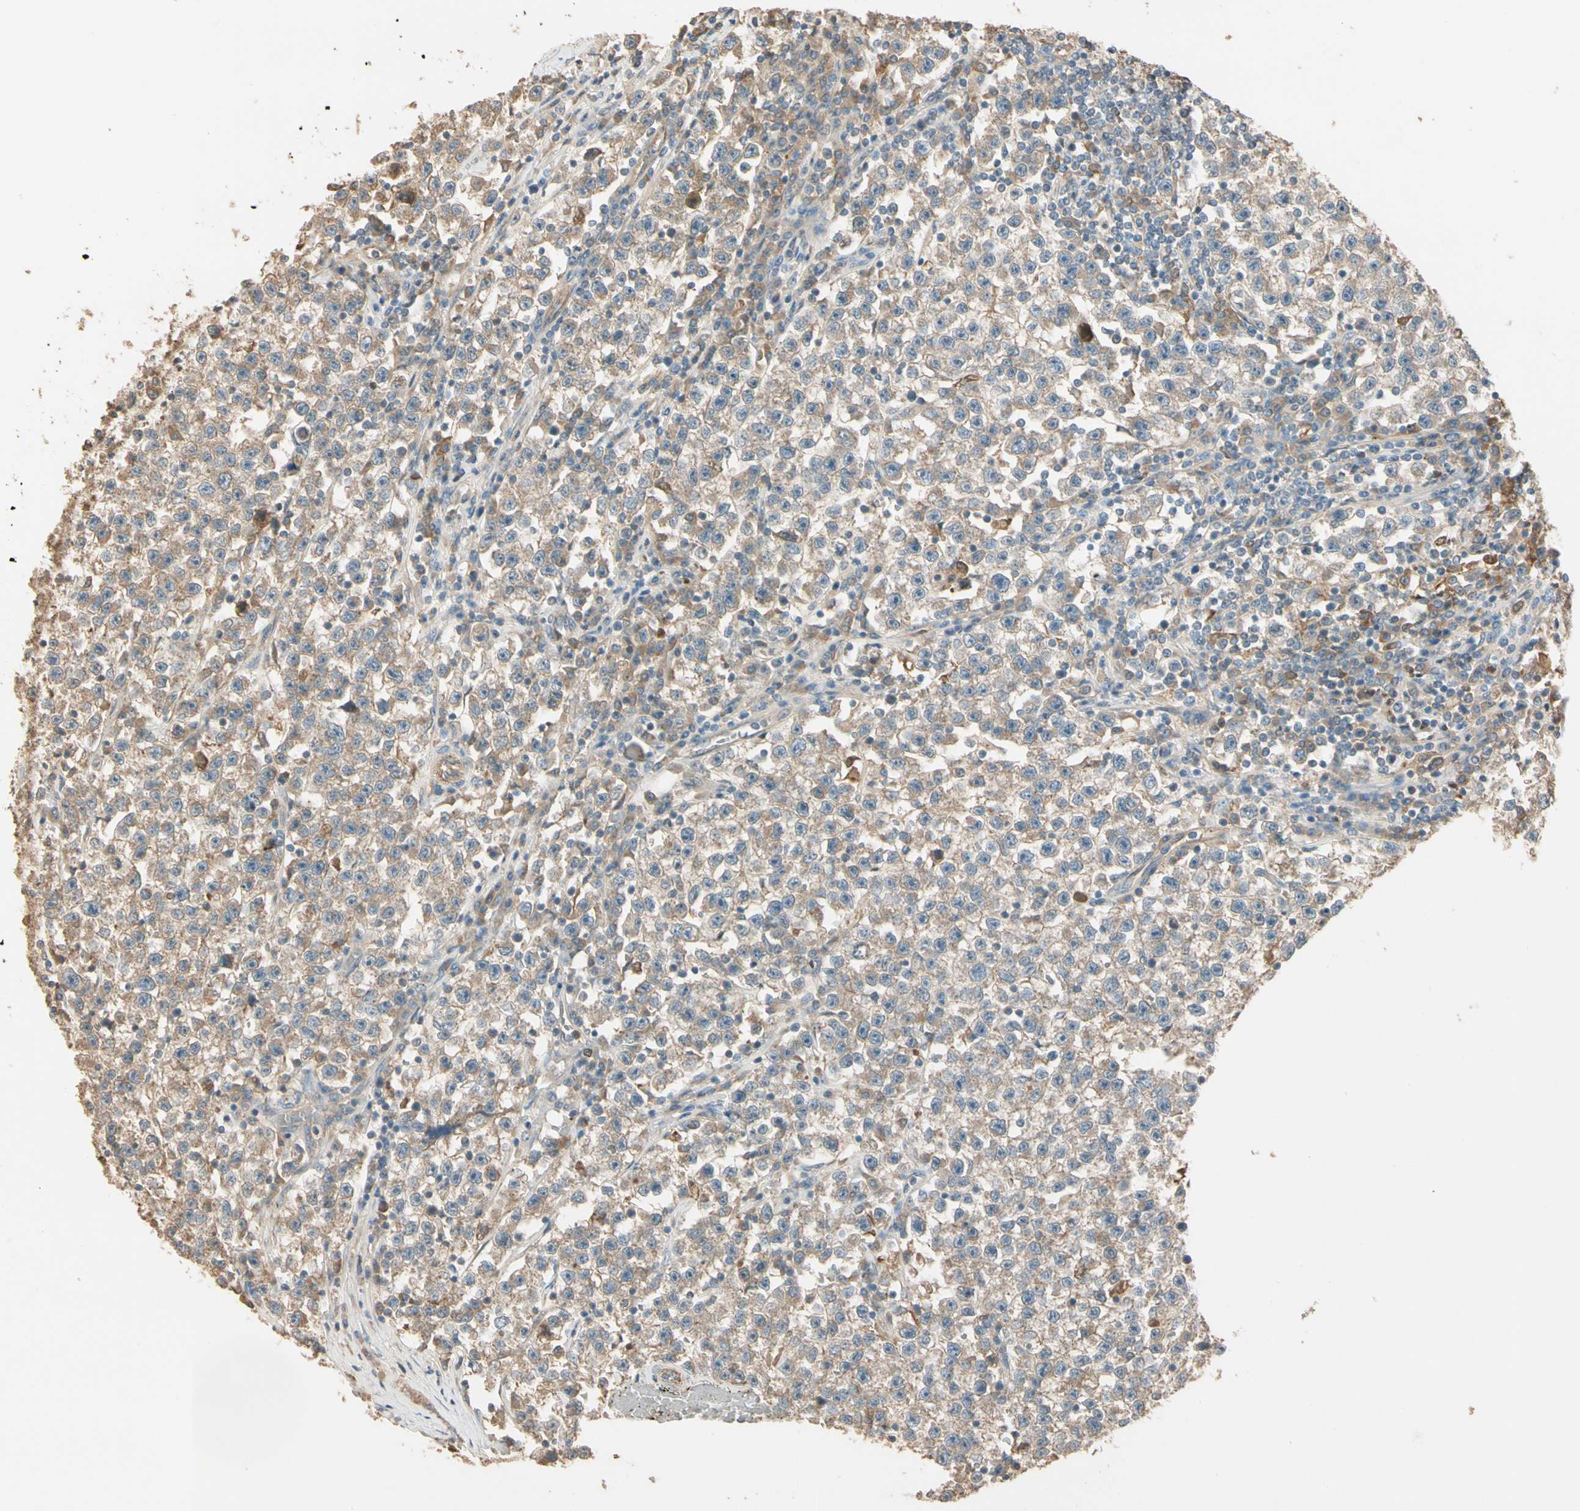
{"staining": {"intensity": "weak", "quantity": ">75%", "location": "cytoplasmic/membranous"}, "tissue": "testis cancer", "cell_type": "Tumor cells", "image_type": "cancer", "snomed": [{"axis": "morphology", "description": "Seminoma, NOS"}, {"axis": "topography", "description": "Testis"}], "caption": "IHC histopathology image of seminoma (testis) stained for a protein (brown), which demonstrates low levels of weak cytoplasmic/membranous positivity in about >75% of tumor cells.", "gene": "TNFRSF21", "patient": {"sex": "male", "age": 22}}